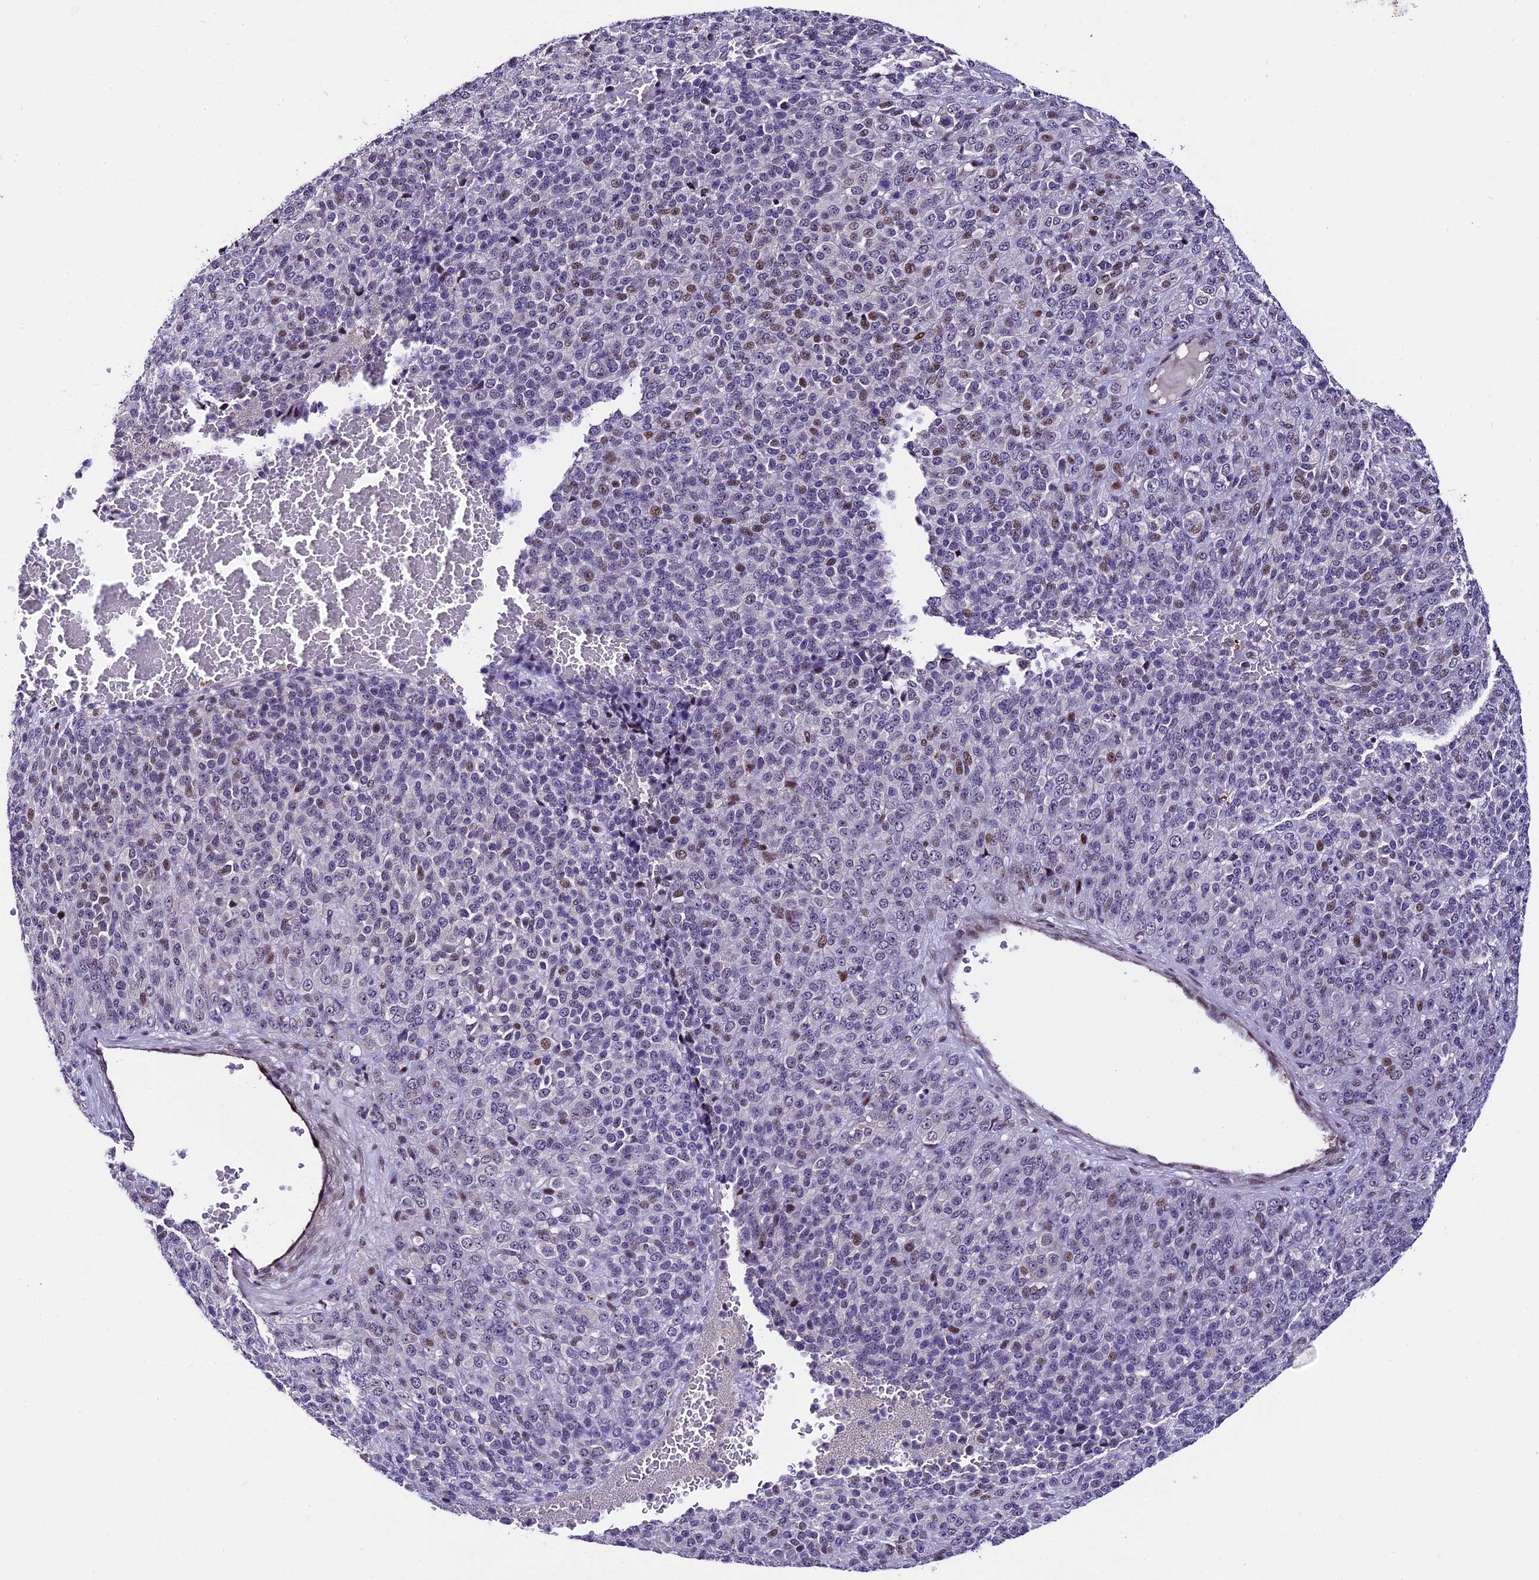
{"staining": {"intensity": "moderate", "quantity": "<25%", "location": "nuclear"}, "tissue": "melanoma", "cell_type": "Tumor cells", "image_type": "cancer", "snomed": [{"axis": "morphology", "description": "Malignant melanoma, Metastatic site"}, {"axis": "topography", "description": "Brain"}], "caption": "Melanoma was stained to show a protein in brown. There is low levels of moderate nuclear positivity in approximately <25% of tumor cells. The staining was performed using DAB (3,3'-diaminobenzidine), with brown indicating positive protein expression. Nuclei are stained blue with hematoxylin.", "gene": "TCP11L2", "patient": {"sex": "female", "age": 56}}